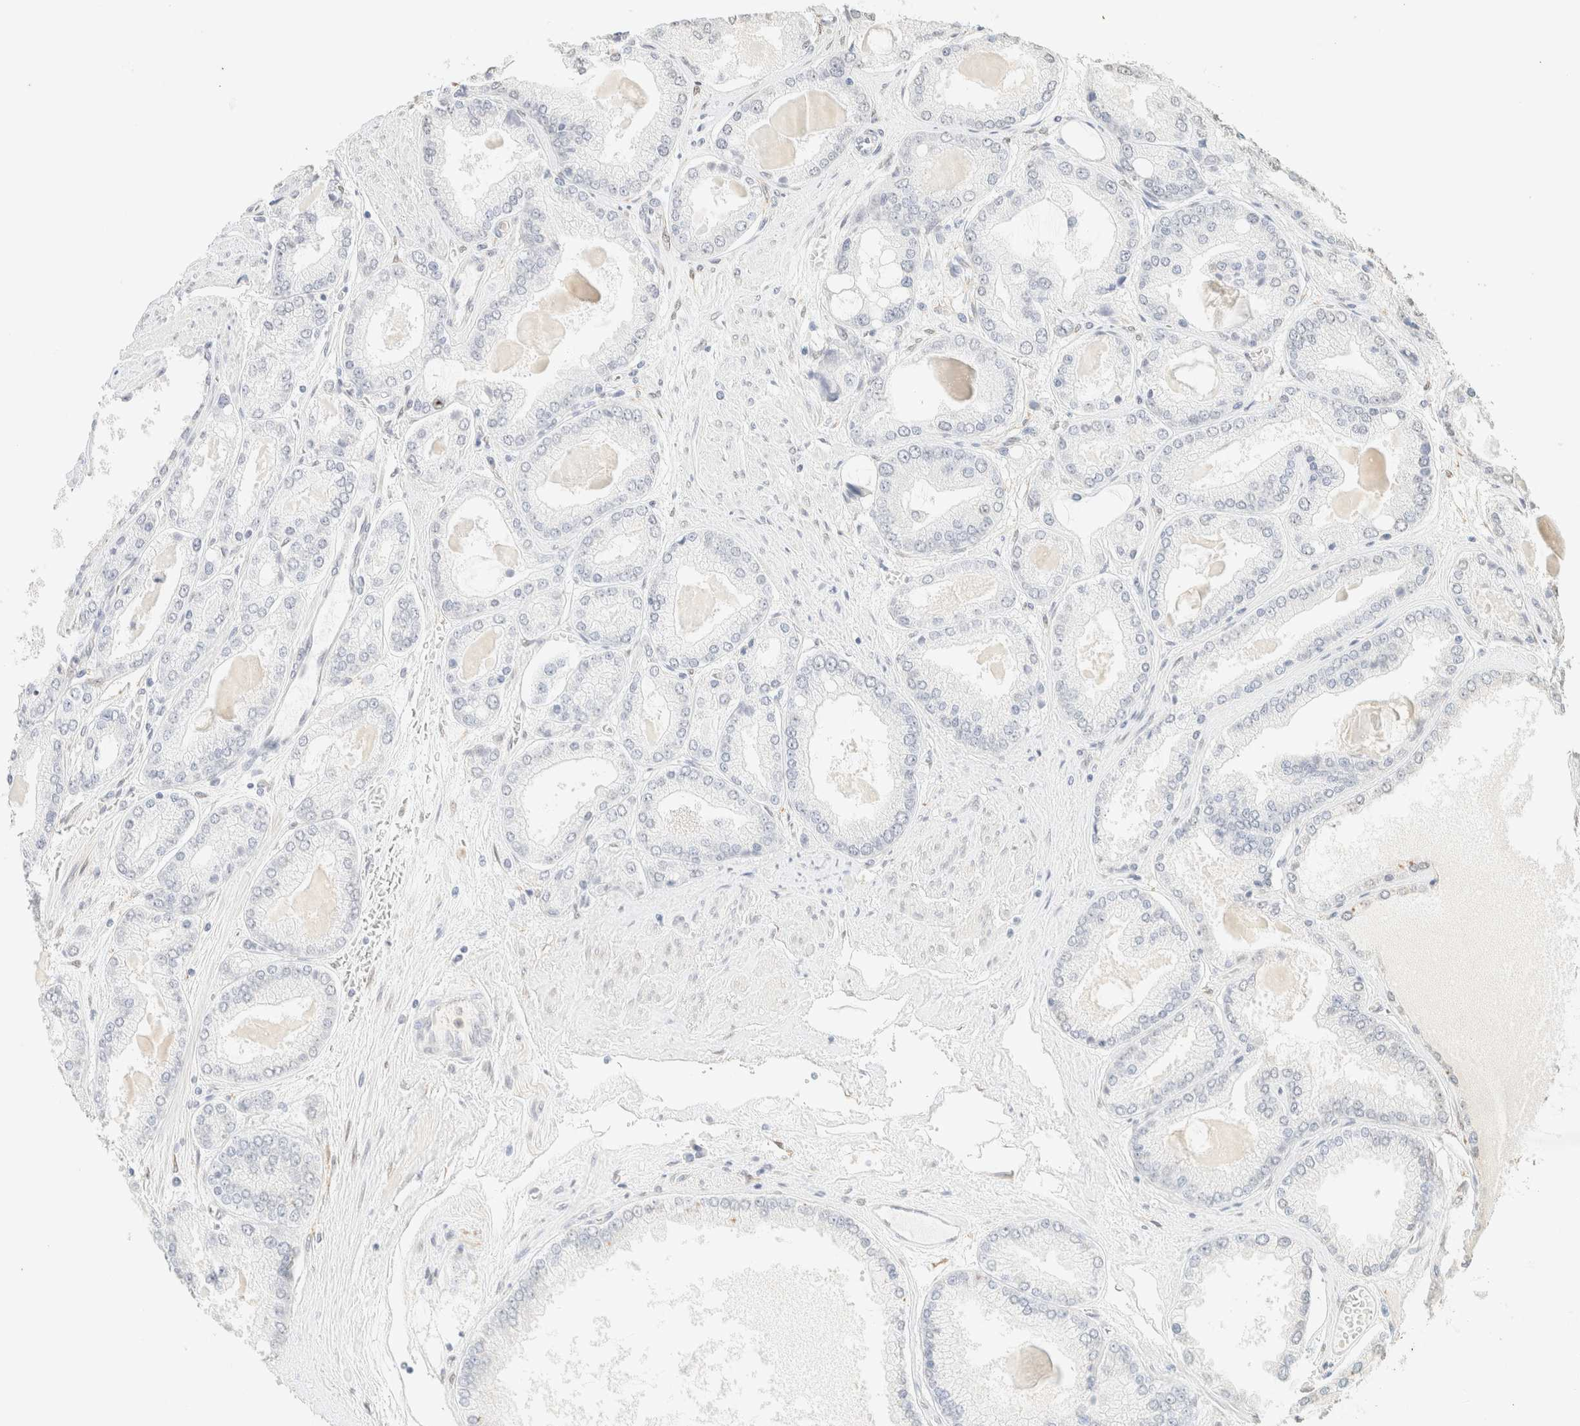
{"staining": {"intensity": "negative", "quantity": "none", "location": "none"}, "tissue": "prostate cancer", "cell_type": "Tumor cells", "image_type": "cancer", "snomed": [{"axis": "morphology", "description": "Adenocarcinoma, High grade"}, {"axis": "topography", "description": "Prostate"}], "caption": "Micrograph shows no protein staining in tumor cells of prostate cancer (high-grade adenocarcinoma) tissue.", "gene": "S100A13", "patient": {"sex": "male", "age": 59}}